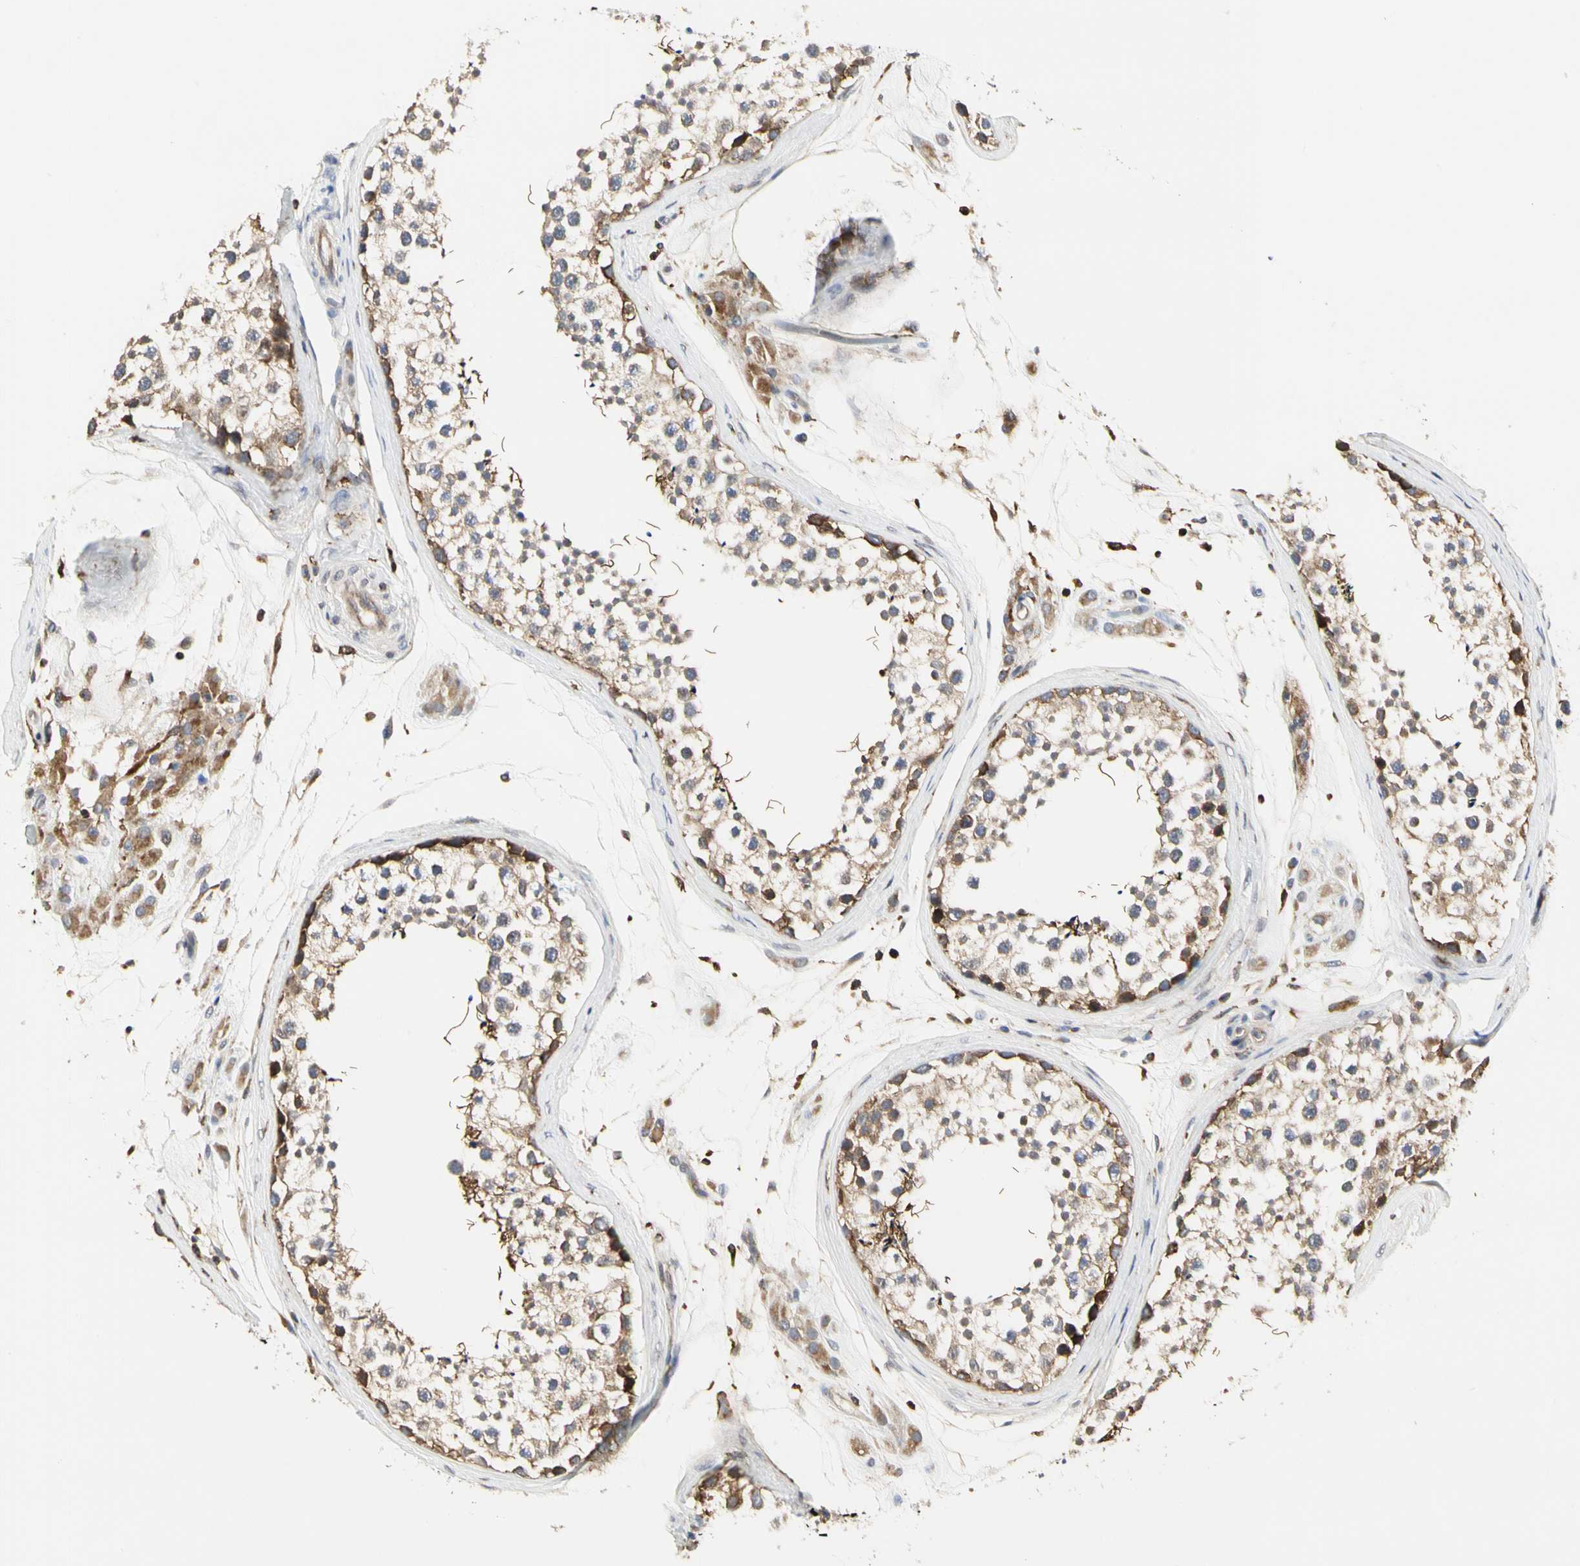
{"staining": {"intensity": "weak", "quantity": ">75%", "location": "cytoplasmic/membranous"}, "tissue": "testis", "cell_type": "Cells in seminiferous ducts", "image_type": "normal", "snomed": [{"axis": "morphology", "description": "Normal tissue, NOS"}, {"axis": "topography", "description": "Testis"}], "caption": "A brown stain highlights weak cytoplasmic/membranous positivity of a protein in cells in seminiferous ducts of normal human testis. Immunohistochemistry (ihc) stains the protein in brown and the nuclei are stained blue.", "gene": "NAPG", "patient": {"sex": "male", "age": 46}}